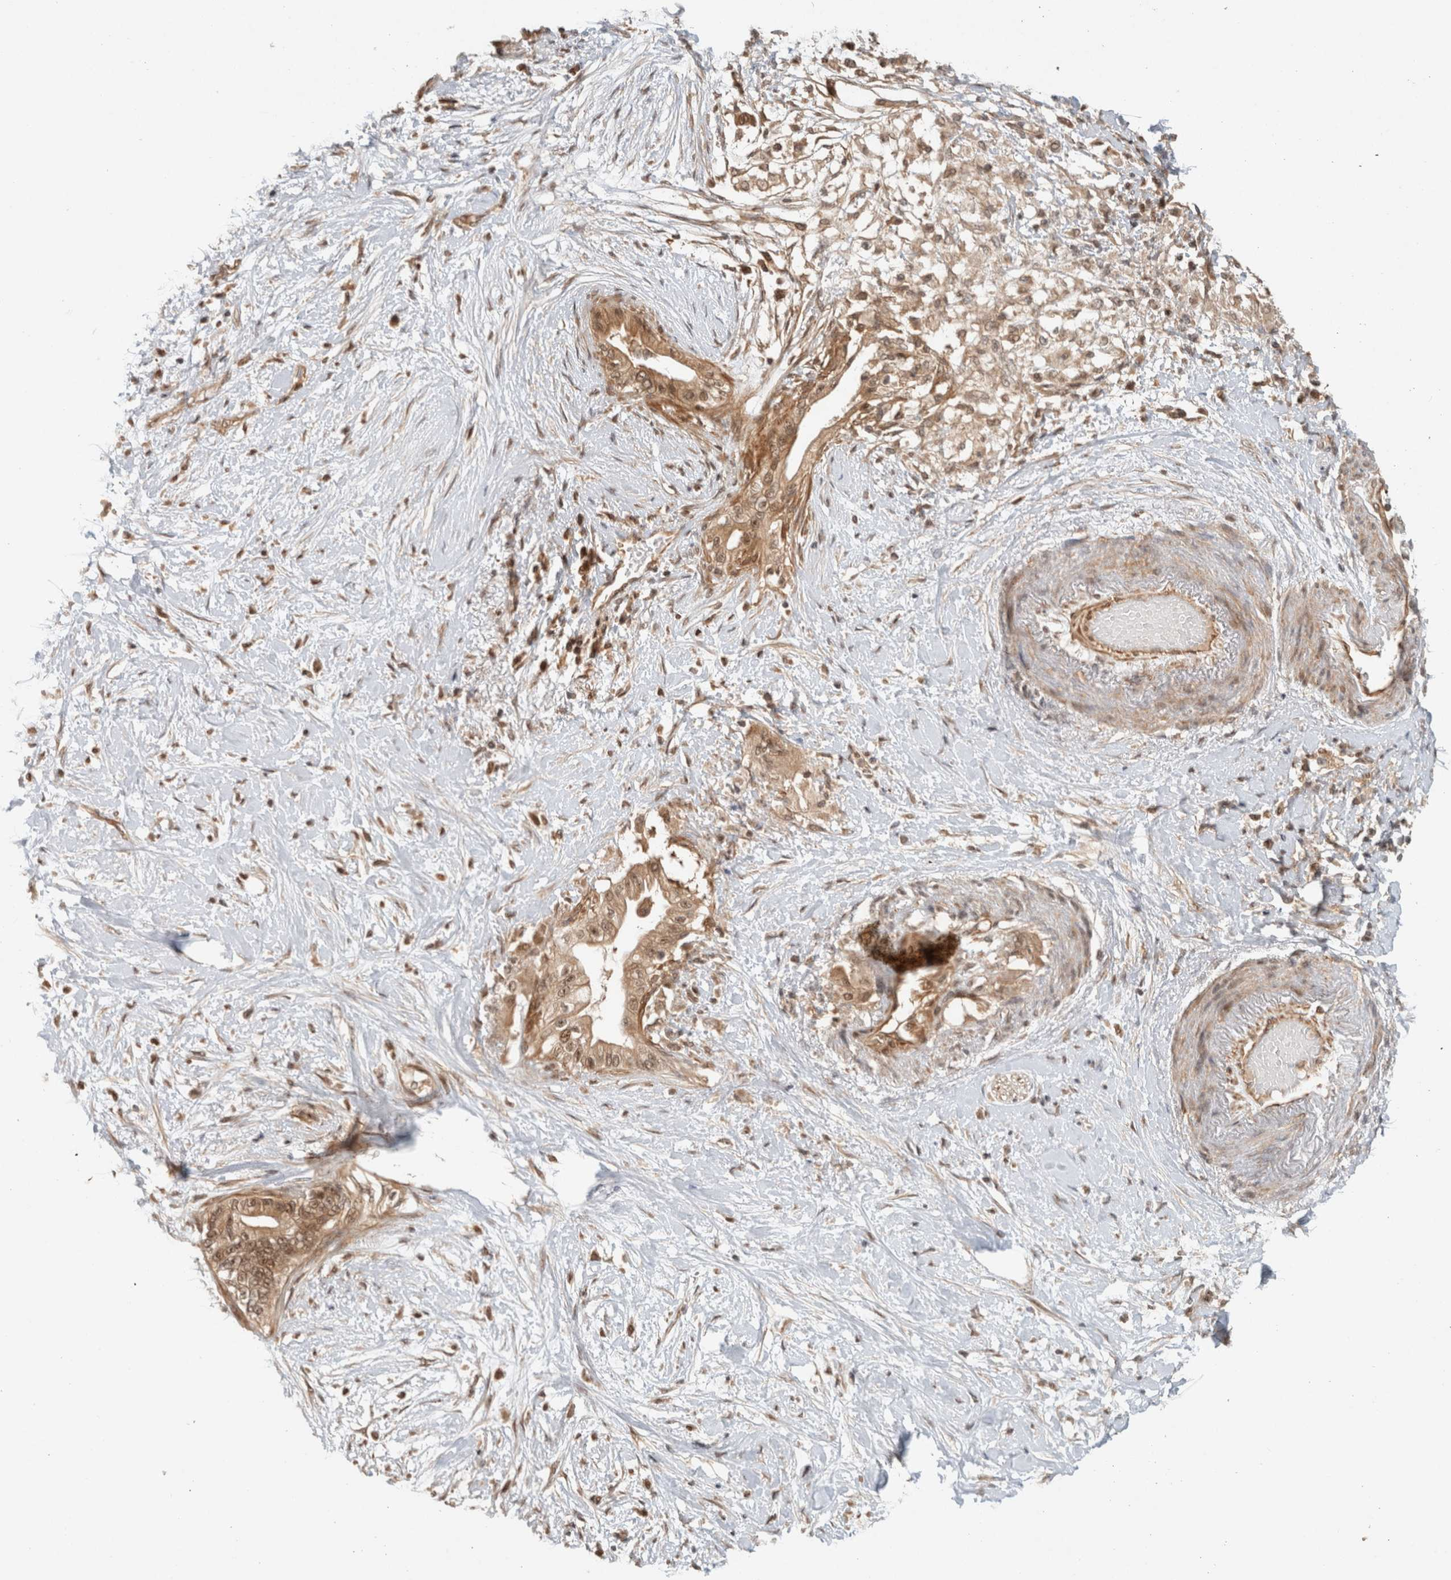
{"staining": {"intensity": "weak", "quantity": ">75%", "location": "cytoplasmic/membranous,nuclear"}, "tissue": "pancreatic cancer", "cell_type": "Tumor cells", "image_type": "cancer", "snomed": [{"axis": "morphology", "description": "Normal tissue, NOS"}, {"axis": "morphology", "description": "Adenocarcinoma, NOS"}, {"axis": "topography", "description": "Pancreas"}, {"axis": "topography", "description": "Duodenum"}], "caption": "Weak cytoplasmic/membranous and nuclear protein positivity is seen in about >75% of tumor cells in pancreatic cancer.", "gene": "CAAP1", "patient": {"sex": "female", "age": 60}}